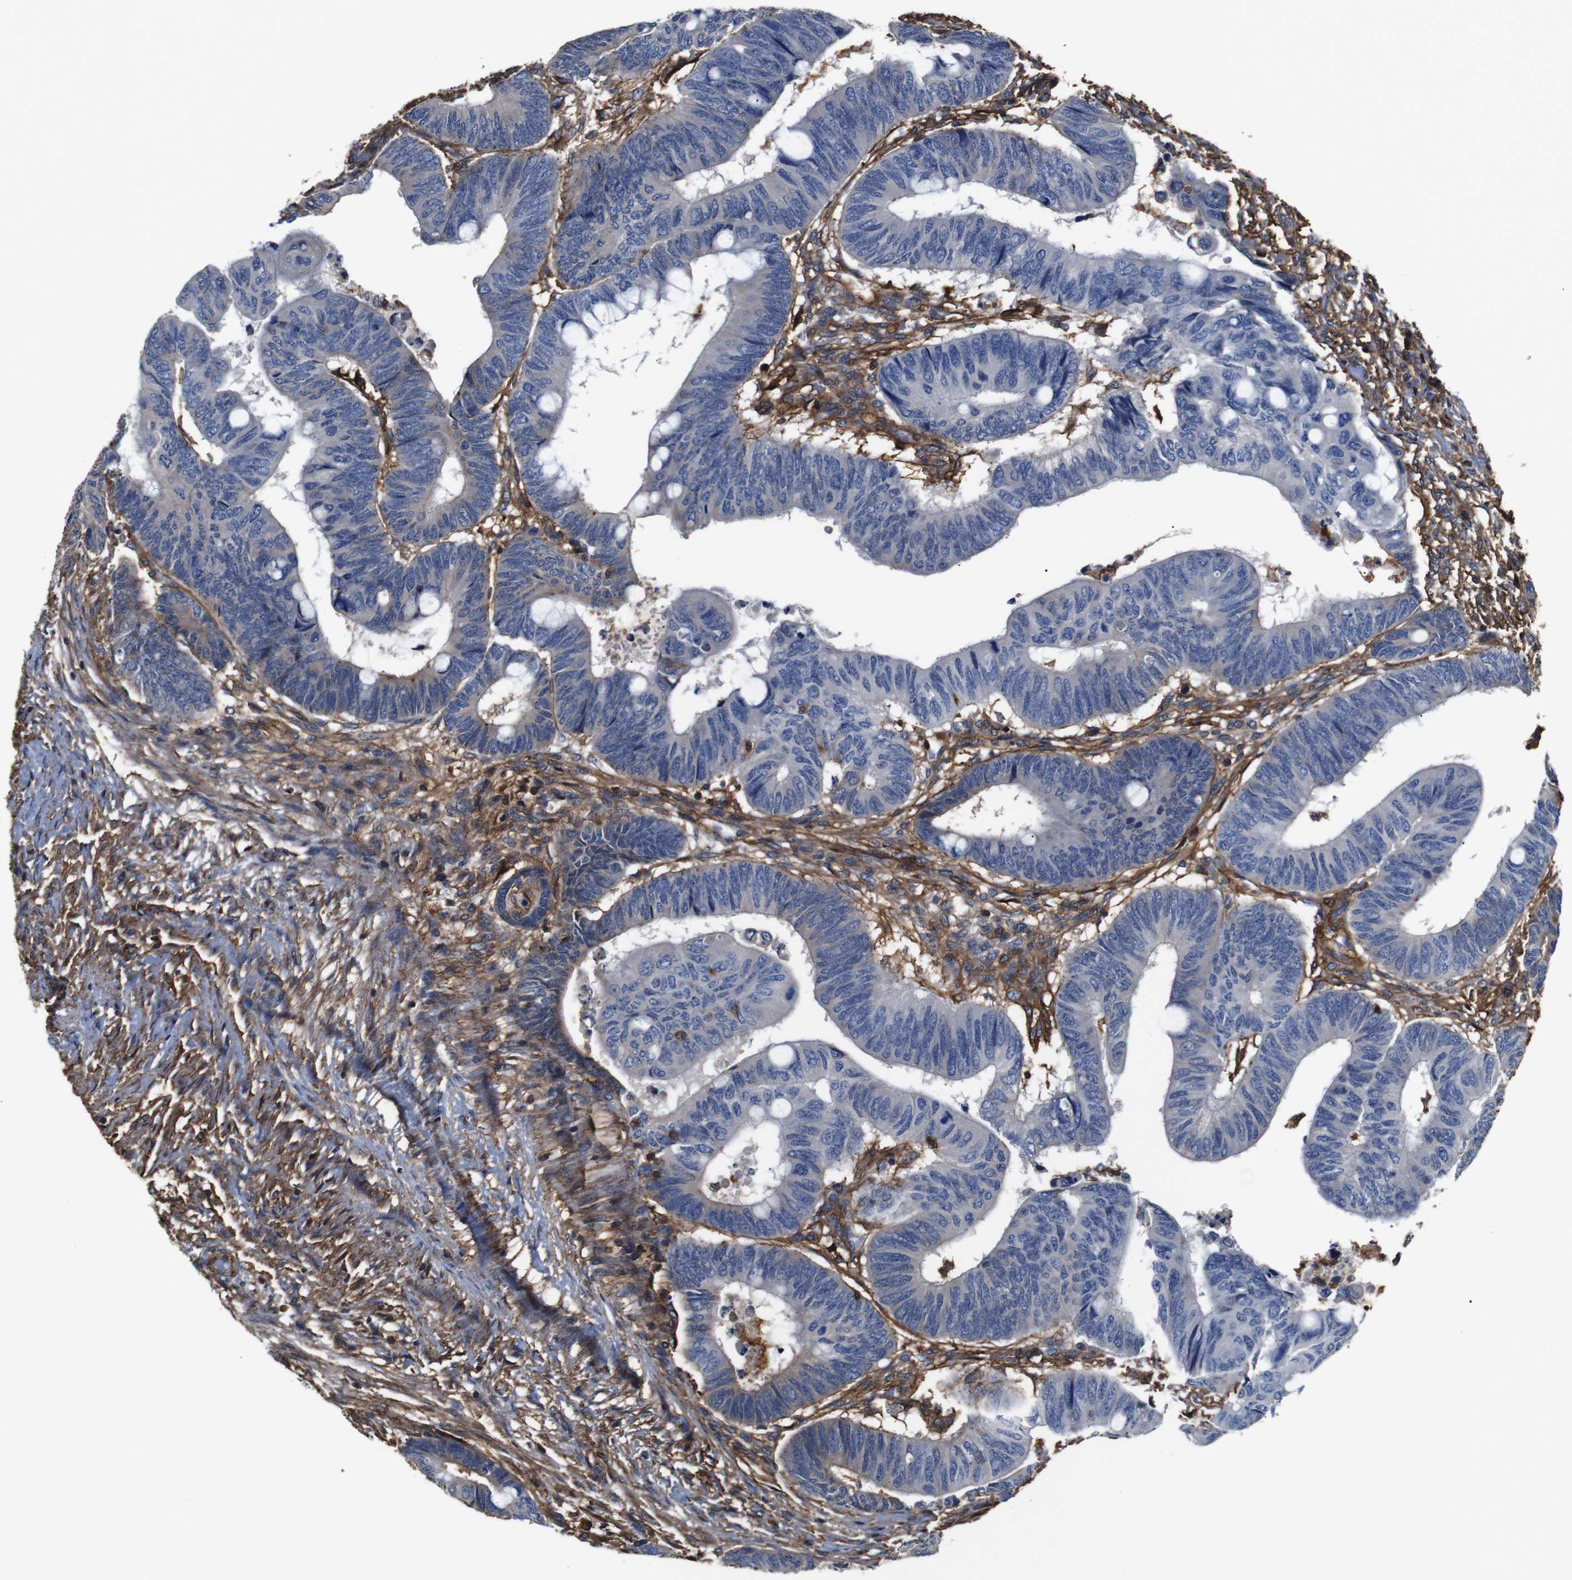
{"staining": {"intensity": "negative", "quantity": "none", "location": "none"}, "tissue": "colorectal cancer", "cell_type": "Tumor cells", "image_type": "cancer", "snomed": [{"axis": "morphology", "description": "Normal tissue, NOS"}, {"axis": "morphology", "description": "Adenocarcinoma, NOS"}, {"axis": "topography", "description": "Rectum"}, {"axis": "topography", "description": "Peripheral nerve tissue"}], "caption": "Image shows no significant protein staining in tumor cells of colorectal cancer (adenocarcinoma).", "gene": "PI4KA", "patient": {"sex": "male", "age": 92}}